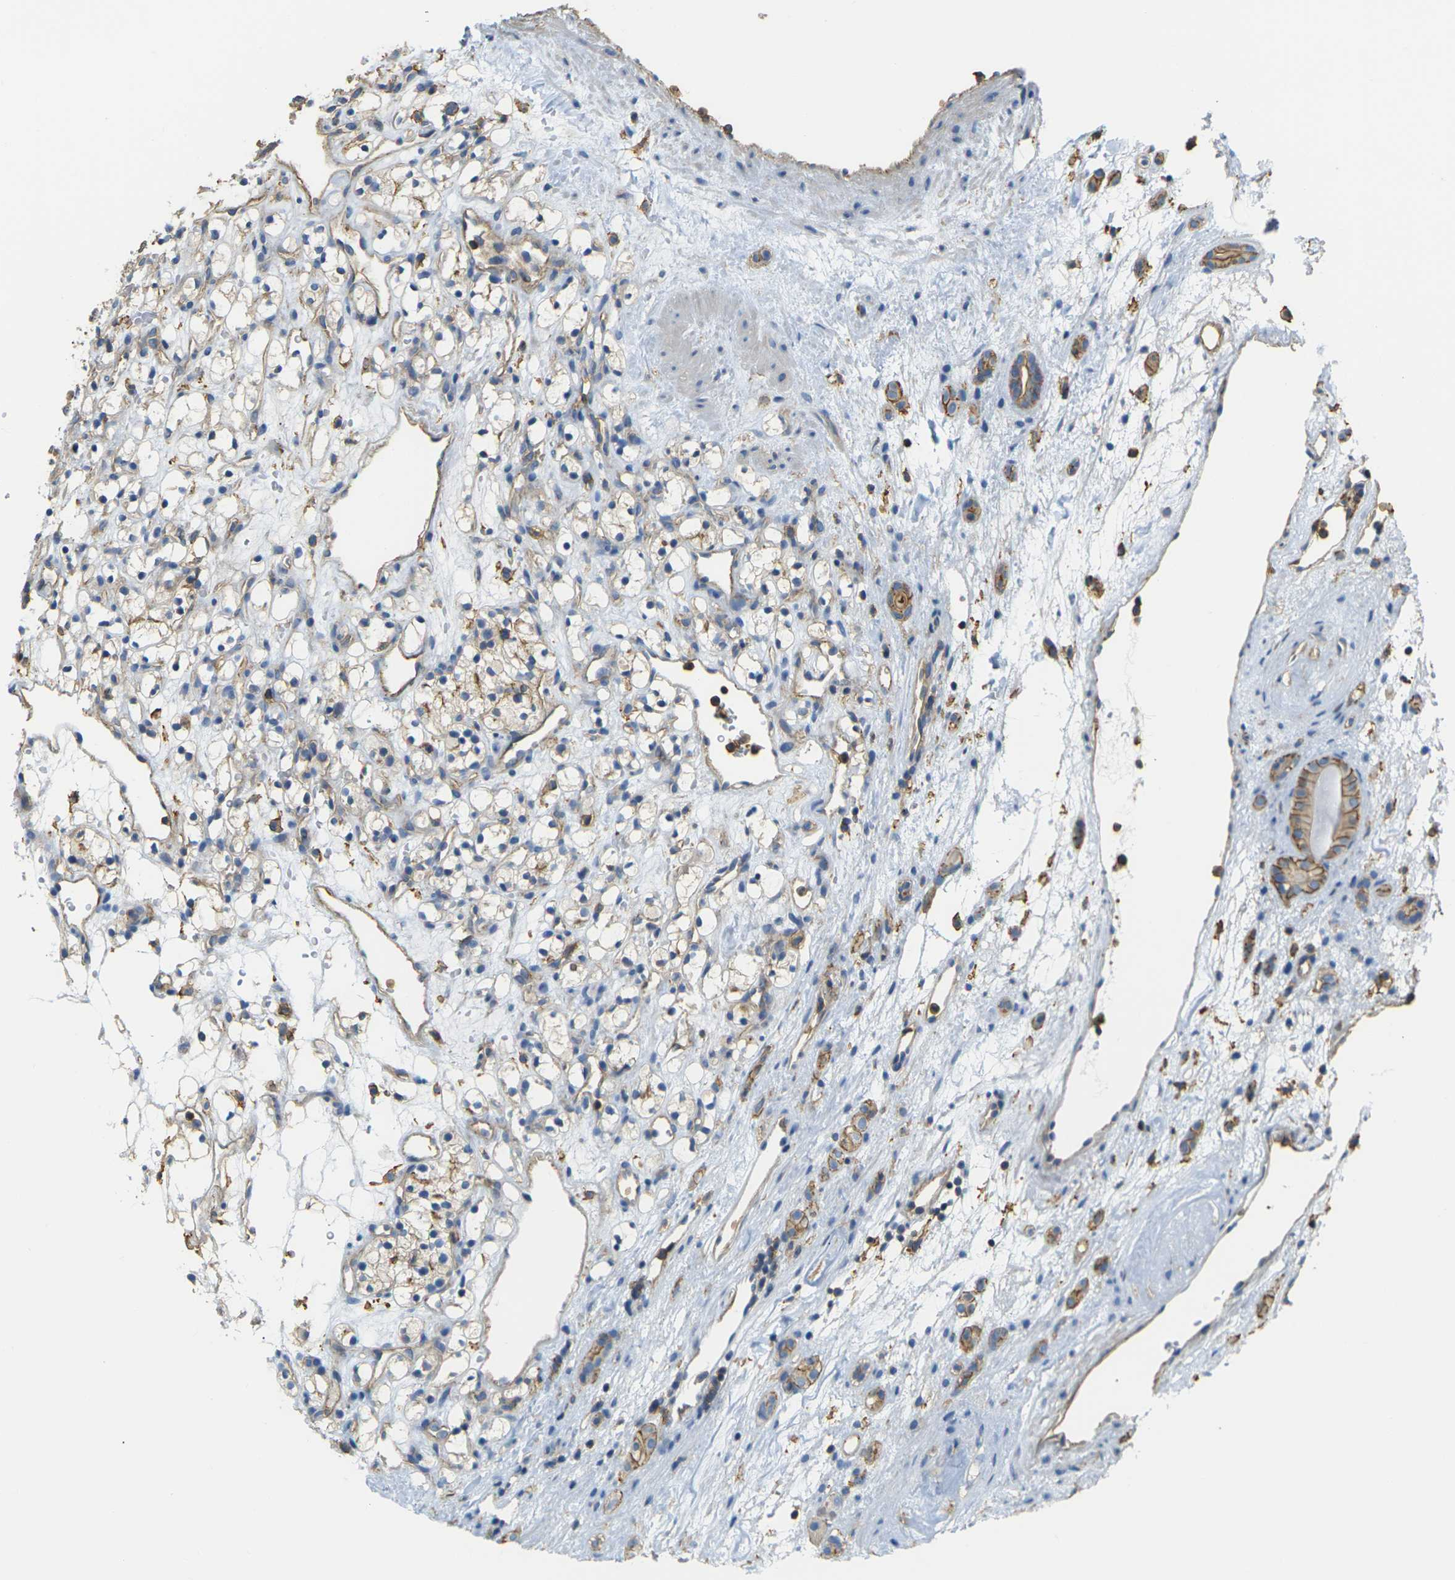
{"staining": {"intensity": "weak", "quantity": "<25%", "location": "cytoplasmic/membranous"}, "tissue": "renal cancer", "cell_type": "Tumor cells", "image_type": "cancer", "snomed": [{"axis": "morphology", "description": "Adenocarcinoma, NOS"}, {"axis": "topography", "description": "Kidney"}], "caption": "A histopathology image of human renal adenocarcinoma is negative for staining in tumor cells.", "gene": "IQGAP1", "patient": {"sex": "female", "age": 60}}